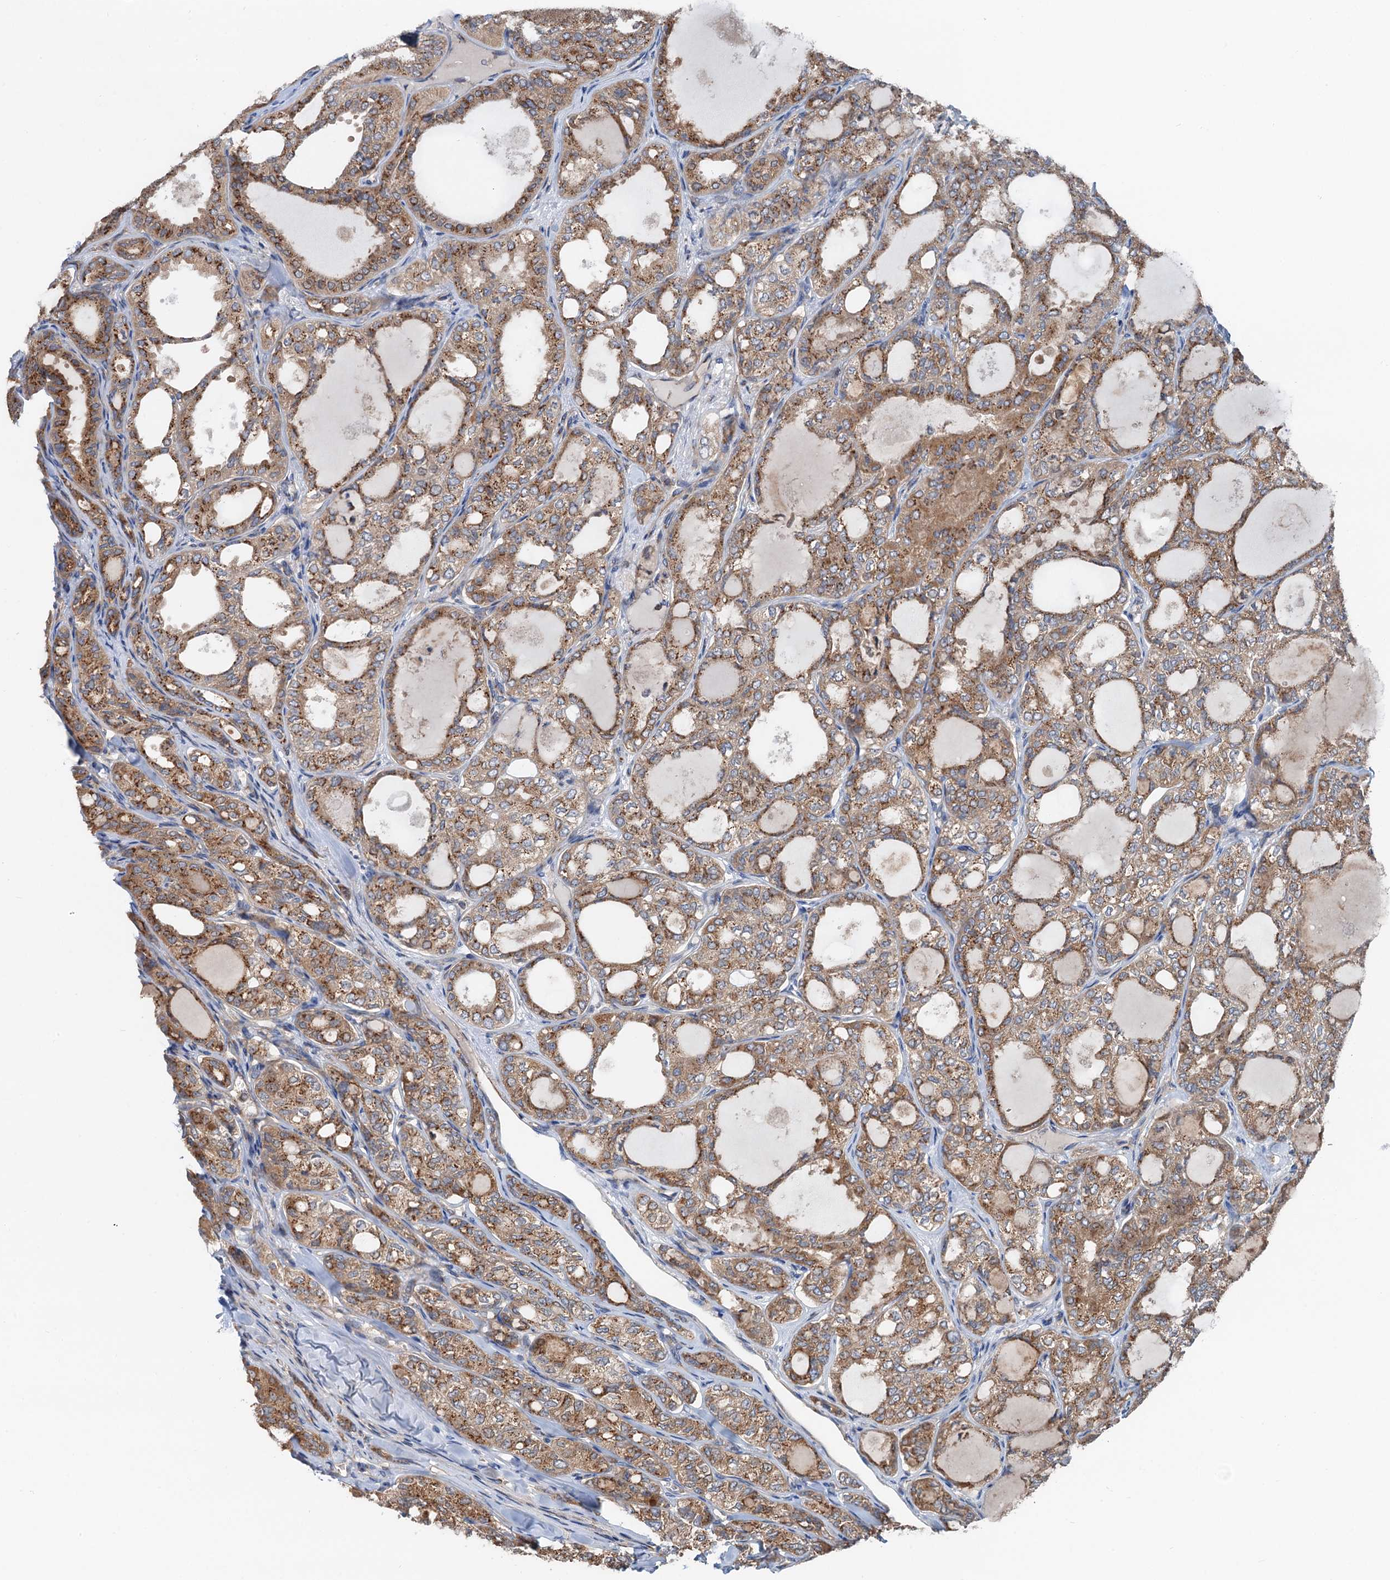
{"staining": {"intensity": "moderate", "quantity": ">75%", "location": "cytoplasmic/membranous"}, "tissue": "thyroid cancer", "cell_type": "Tumor cells", "image_type": "cancer", "snomed": [{"axis": "morphology", "description": "Follicular adenoma carcinoma, NOS"}, {"axis": "topography", "description": "Thyroid gland"}], "caption": "Immunohistochemical staining of human thyroid cancer exhibits medium levels of moderate cytoplasmic/membranous protein positivity in about >75% of tumor cells.", "gene": "ANKRD26", "patient": {"sex": "male", "age": 75}}